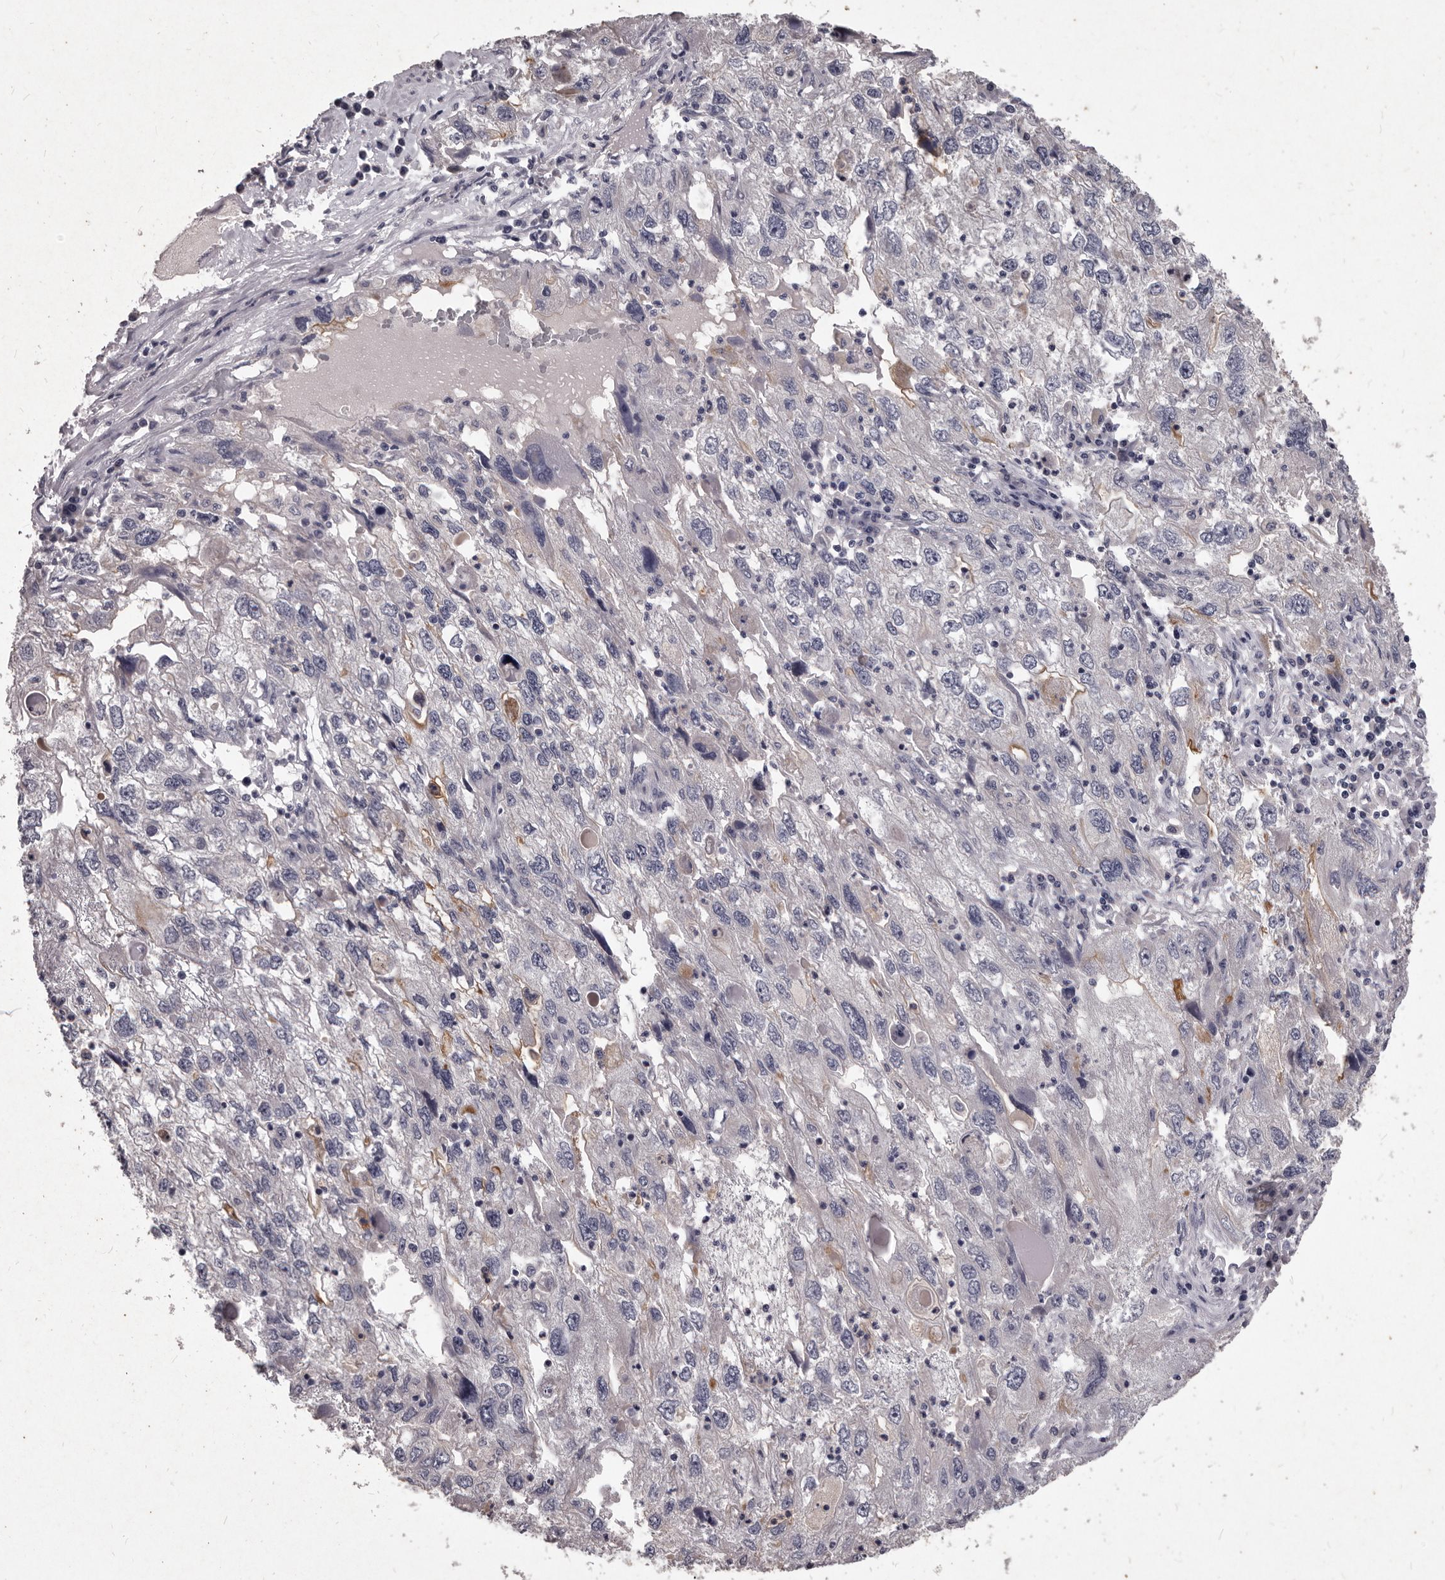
{"staining": {"intensity": "negative", "quantity": "none", "location": "none"}, "tissue": "endometrial cancer", "cell_type": "Tumor cells", "image_type": "cancer", "snomed": [{"axis": "morphology", "description": "Adenocarcinoma, NOS"}, {"axis": "topography", "description": "Endometrium"}], "caption": "DAB immunohistochemical staining of adenocarcinoma (endometrial) exhibits no significant positivity in tumor cells.", "gene": "GPRC5C", "patient": {"sex": "female", "age": 49}}